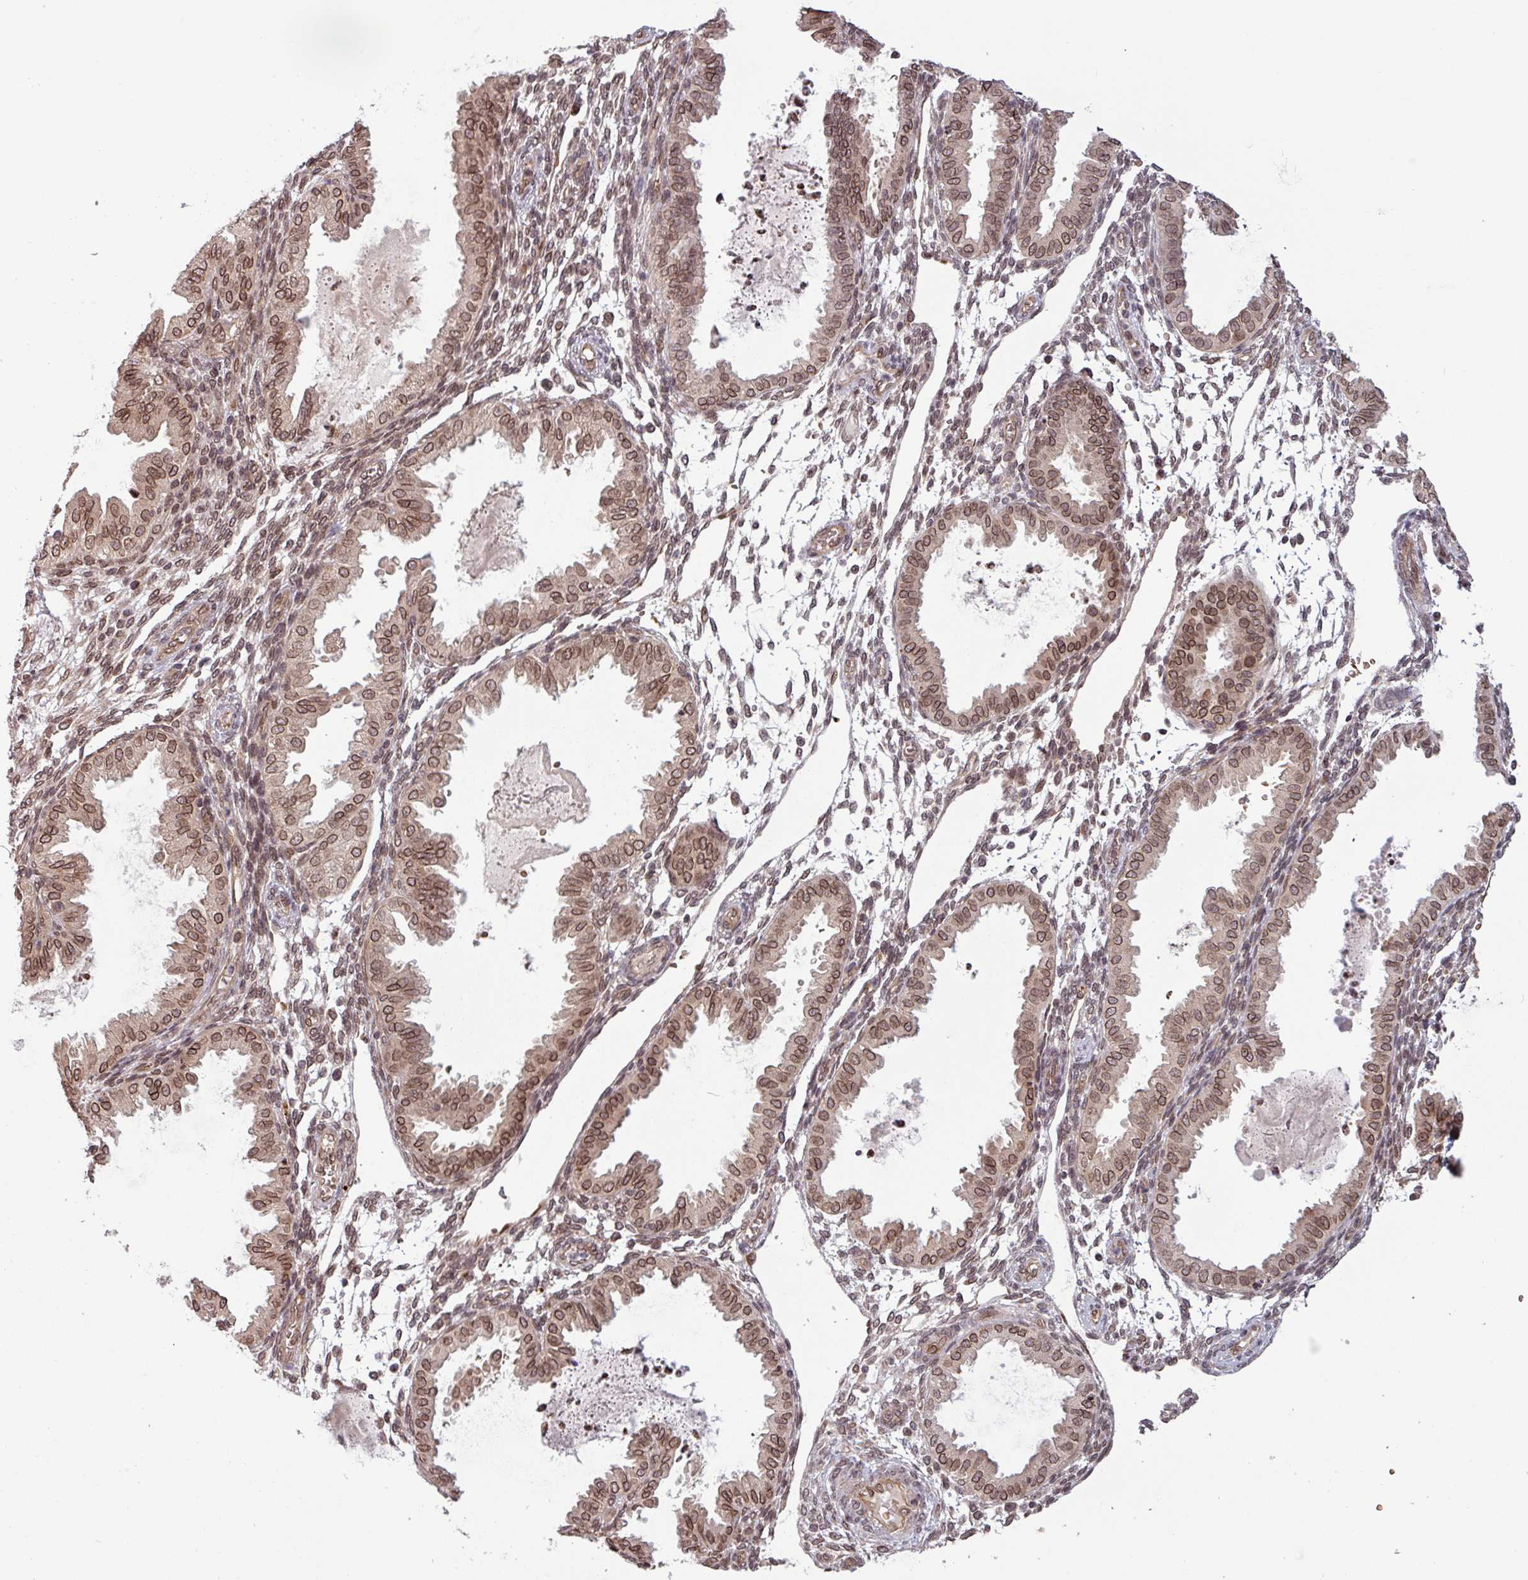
{"staining": {"intensity": "weak", "quantity": "25%-75%", "location": "nuclear"}, "tissue": "endometrium", "cell_type": "Cells in endometrial stroma", "image_type": "normal", "snomed": [{"axis": "morphology", "description": "Normal tissue, NOS"}, {"axis": "topography", "description": "Endometrium"}], "caption": "Endometrium stained with DAB (3,3'-diaminobenzidine) IHC displays low levels of weak nuclear staining in about 25%-75% of cells in endometrial stroma.", "gene": "RBM4B", "patient": {"sex": "female", "age": 33}}